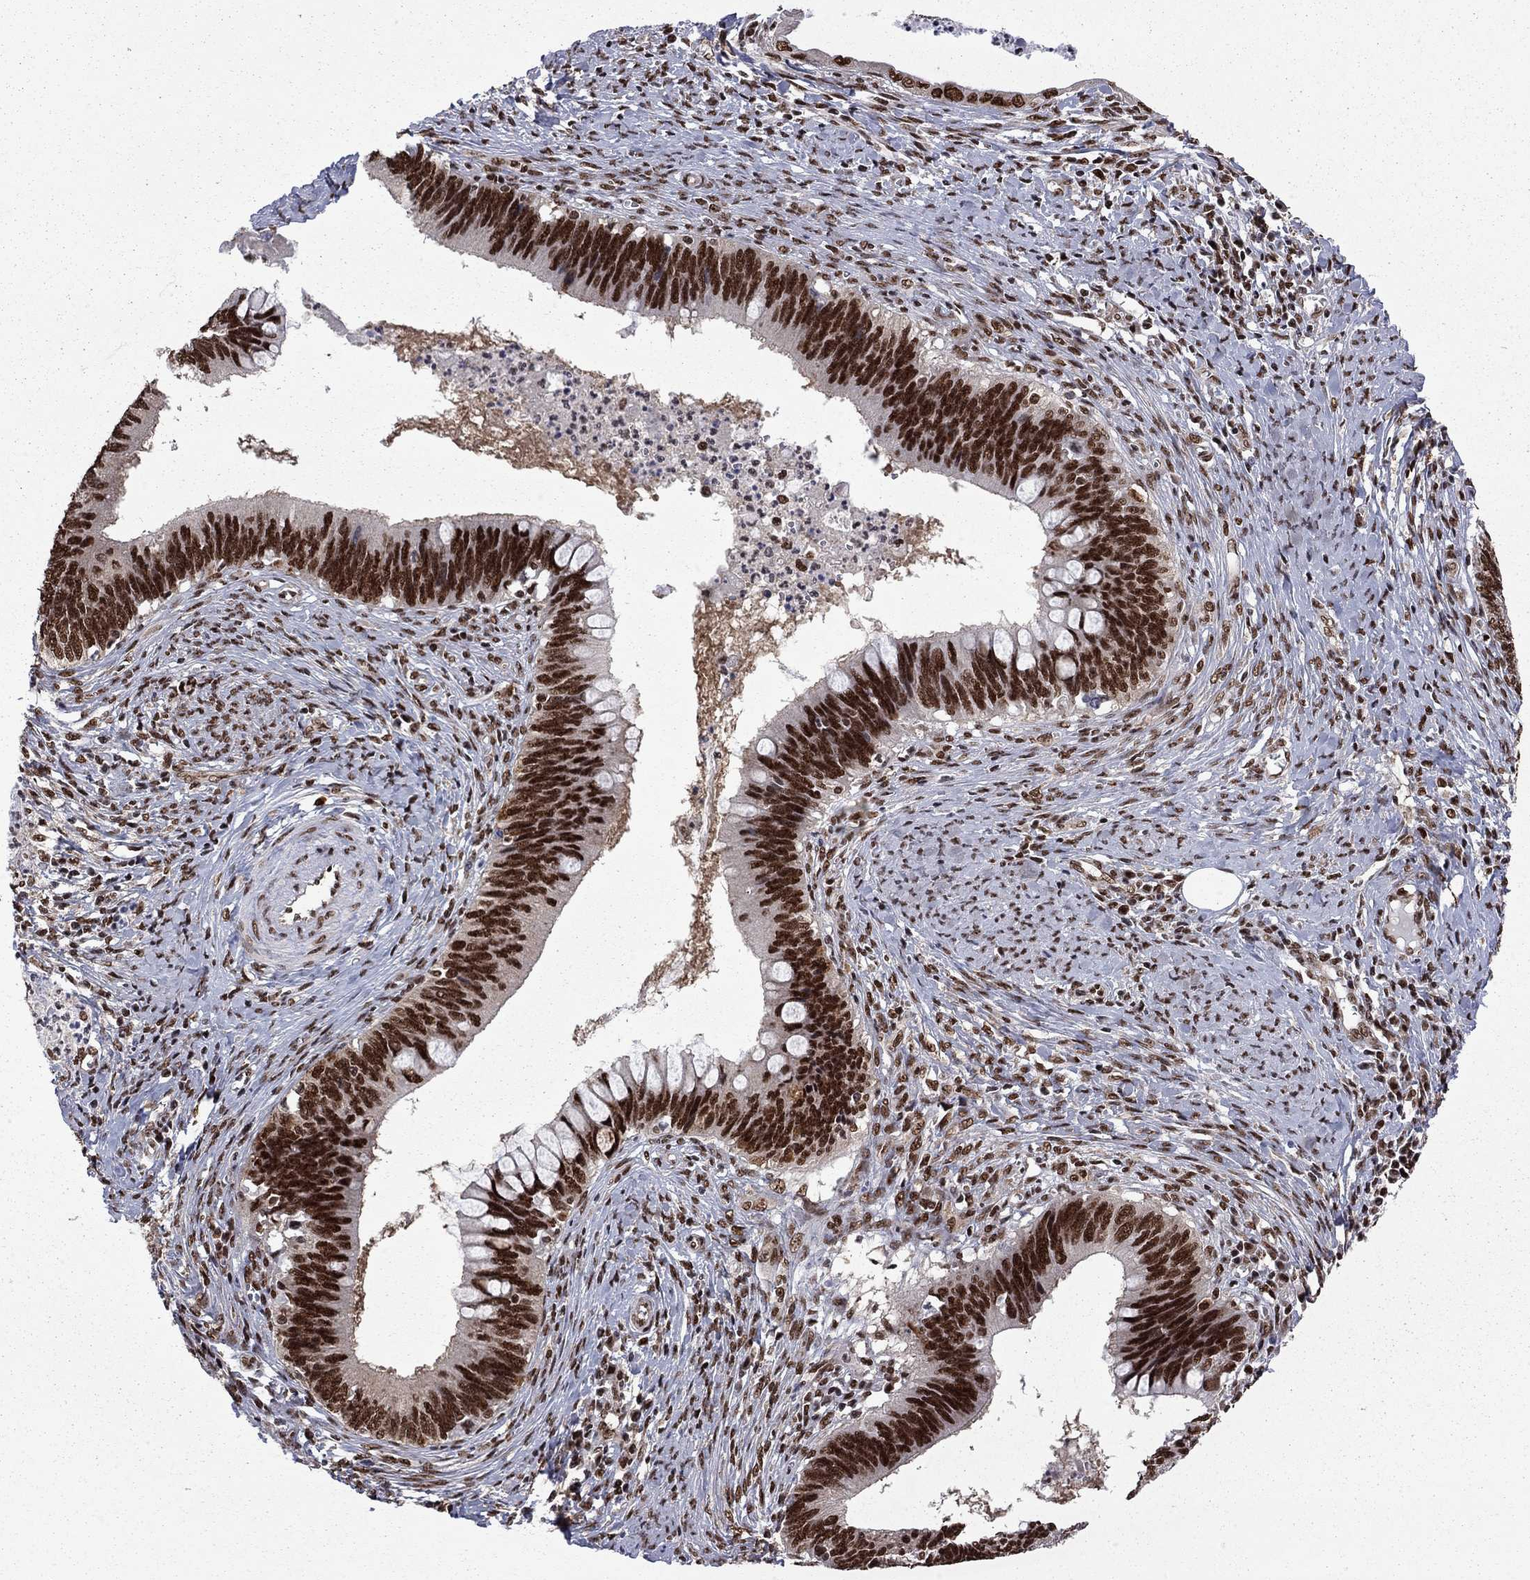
{"staining": {"intensity": "strong", "quantity": ">75%", "location": "nuclear"}, "tissue": "cervical cancer", "cell_type": "Tumor cells", "image_type": "cancer", "snomed": [{"axis": "morphology", "description": "Adenocarcinoma, NOS"}, {"axis": "topography", "description": "Cervix"}], "caption": "Immunohistochemical staining of adenocarcinoma (cervical) displays high levels of strong nuclear protein positivity in approximately >75% of tumor cells.", "gene": "MED25", "patient": {"sex": "female", "age": 42}}